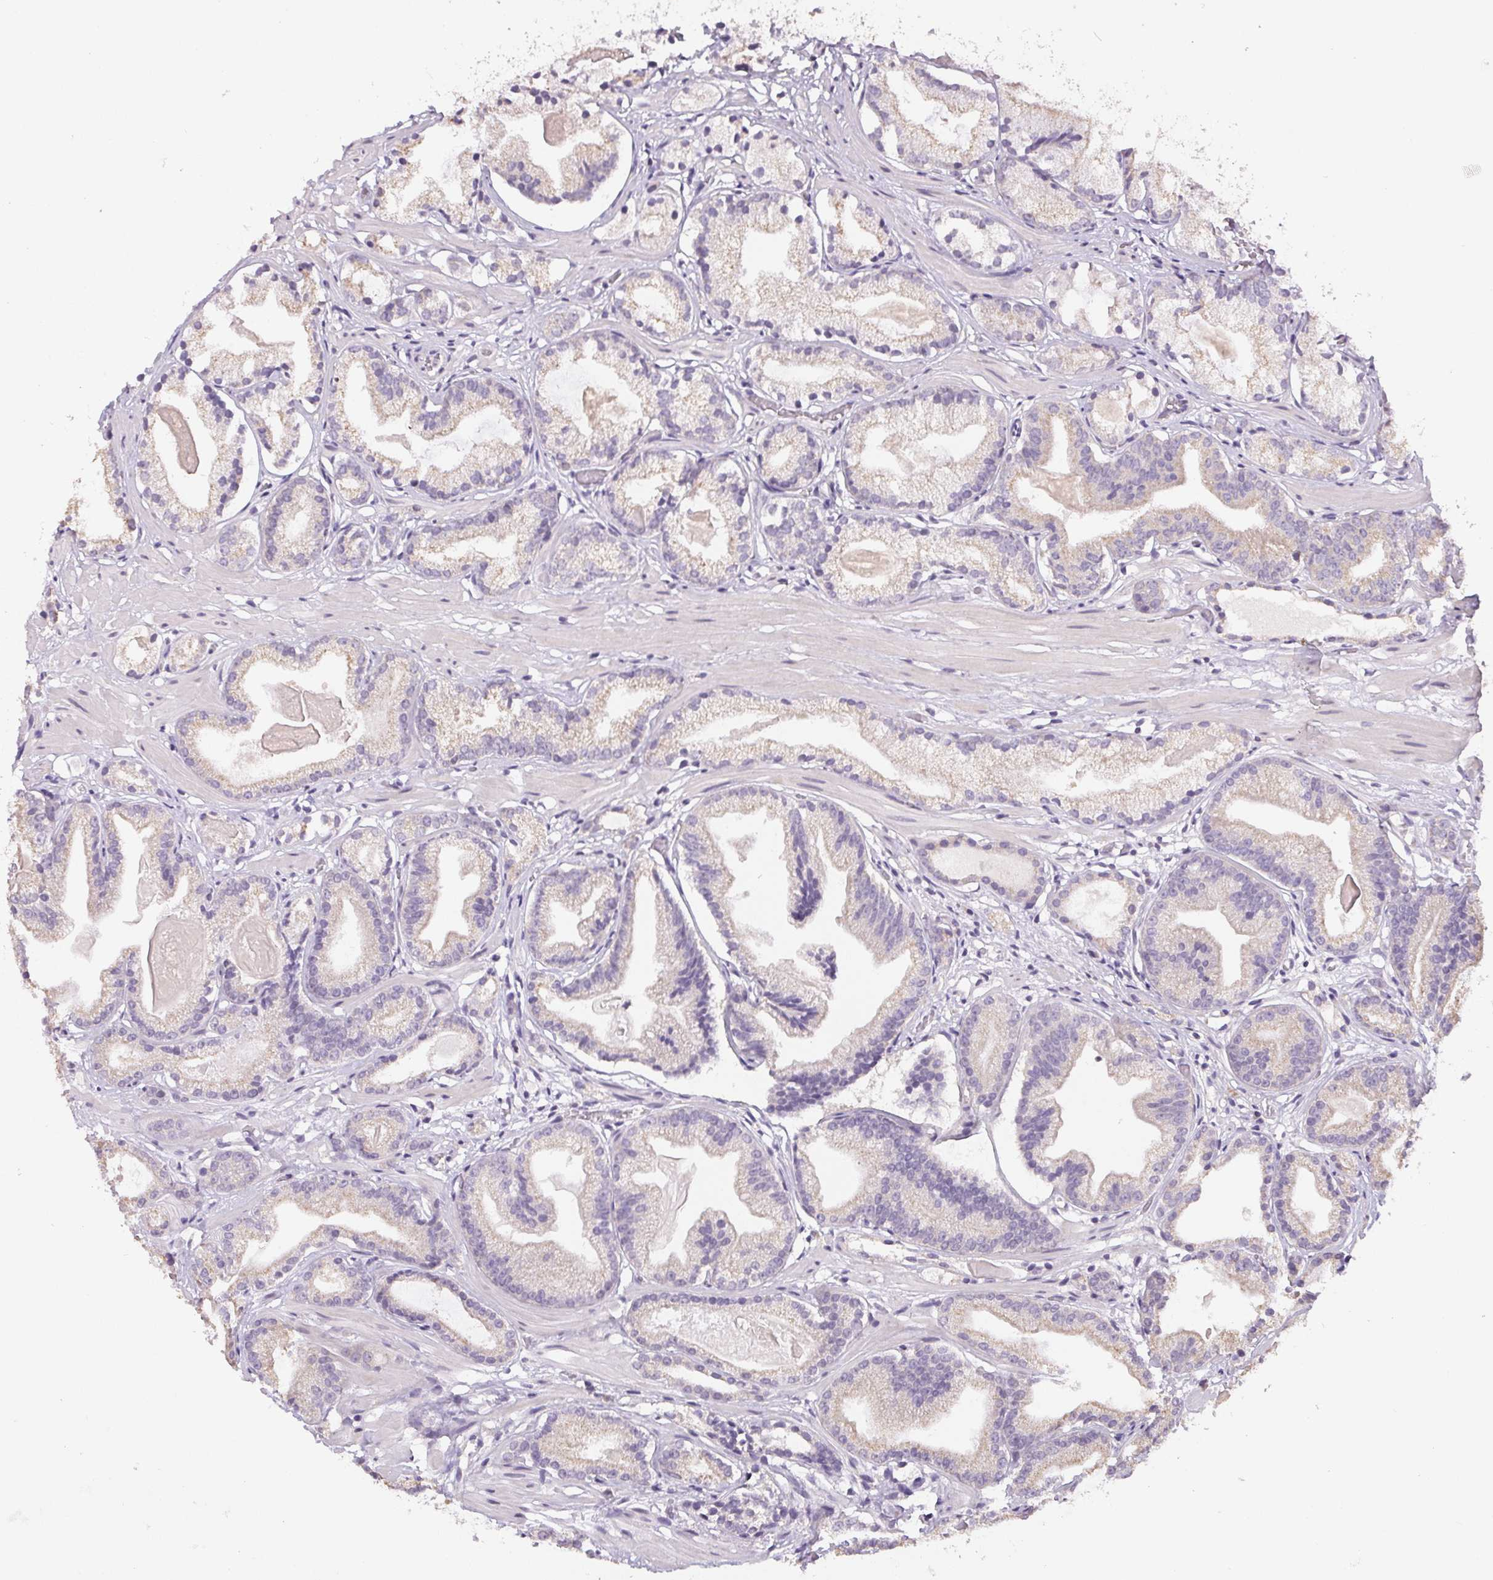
{"staining": {"intensity": "weak", "quantity": "<25%", "location": "cytoplasmic/membranous"}, "tissue": "prostate cancer", "cell_type": "Tumor cells", "image_type": "cancer", "snomed": [{"axis": "morphology", "description": "Adenocarcinoma, Low grade"}, {"axis": "topography", "description": "Prostate"}], "caption": "The histopathology image reveals no staining of tumor cells in prostate cancer (adenocarcinoma (low-grade)). (DAB immunohistochemistry, high magnification).", "gene": "SPACA9", "patient": {"sex": "male", "age": 57}}